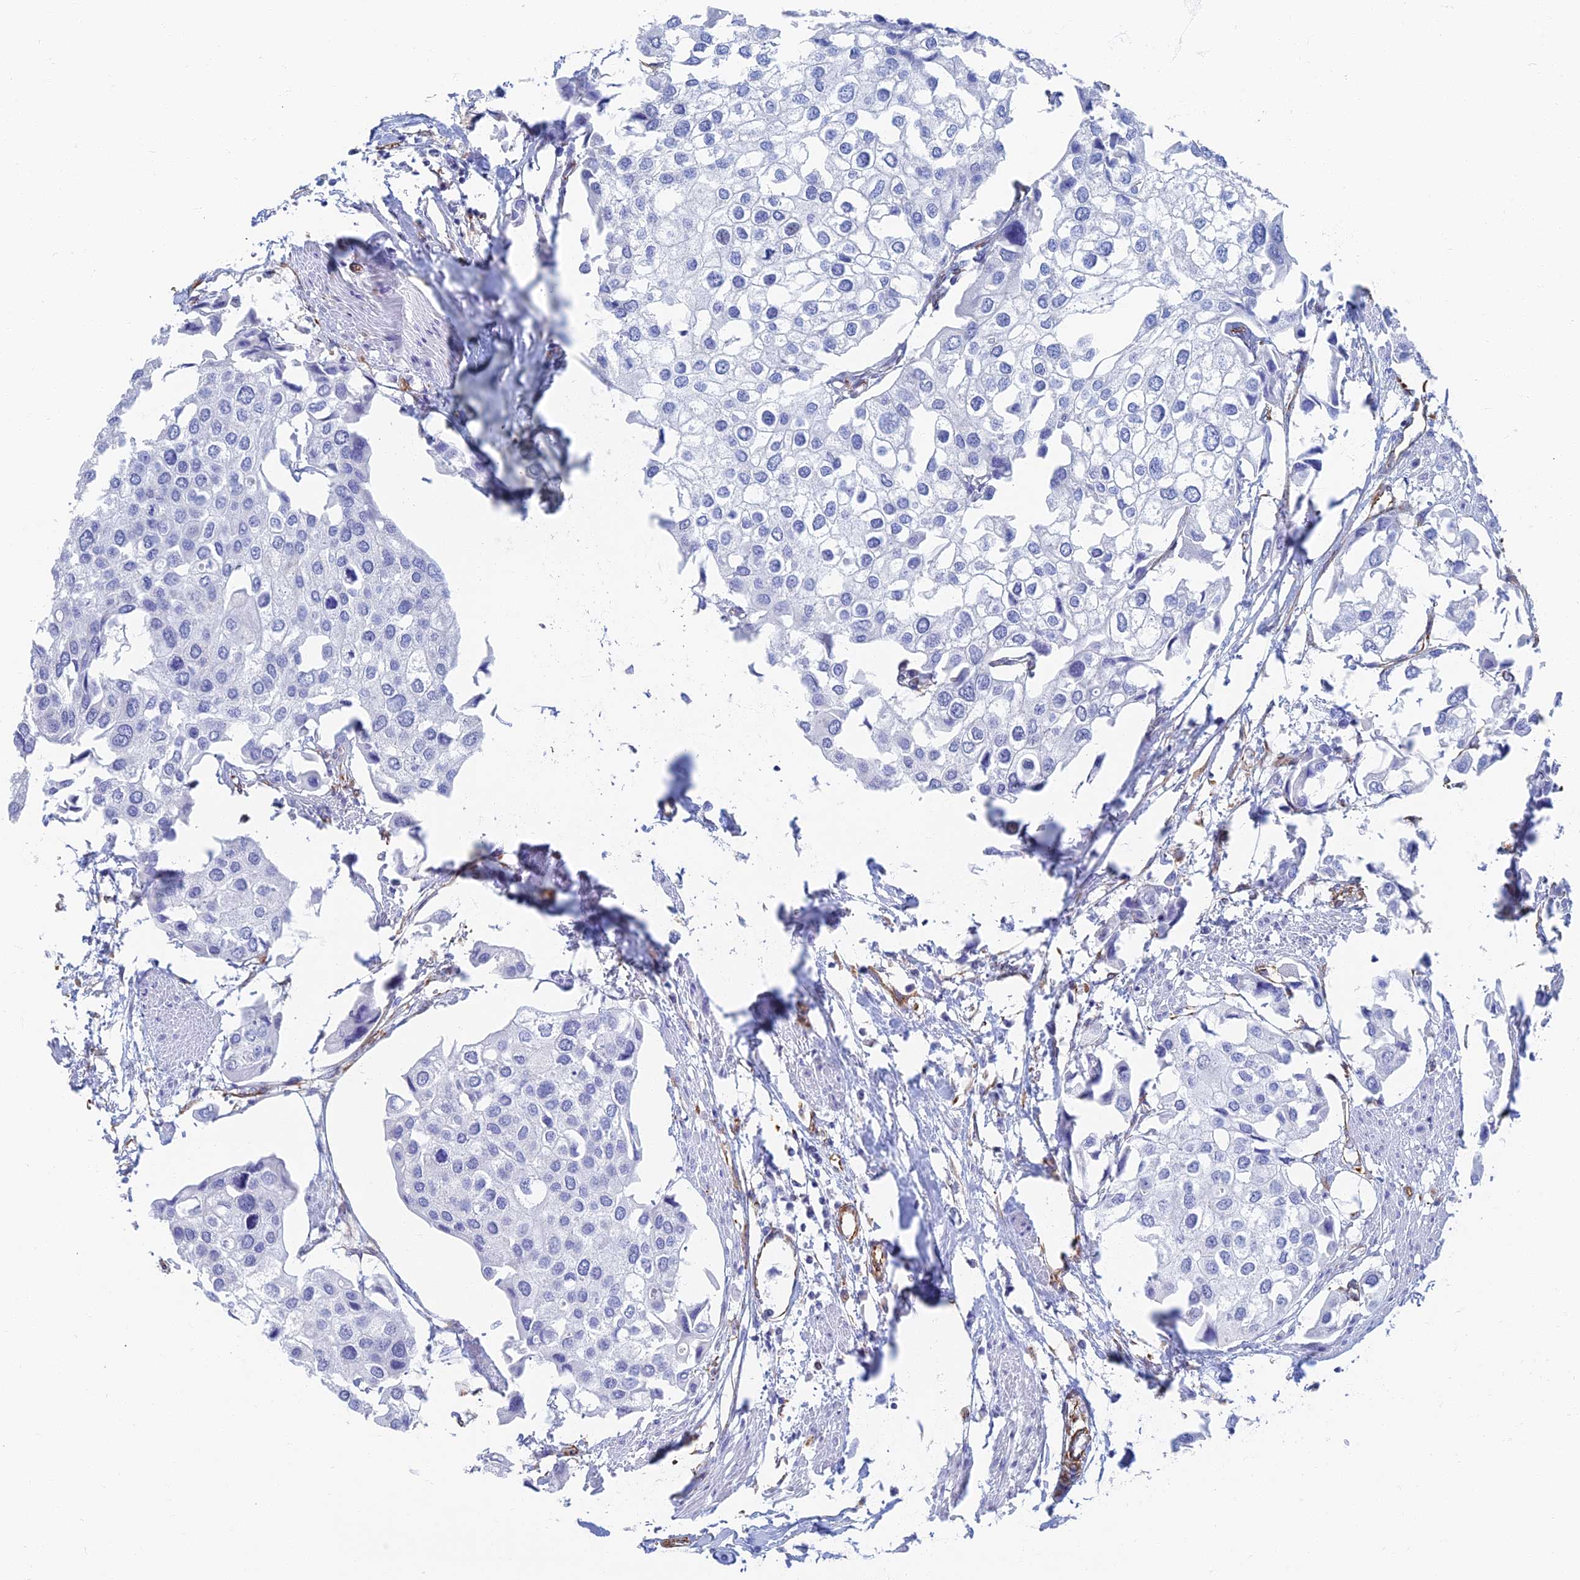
{"staining": {"intensity": "negative", "quantity": "none", "location": "none"}, "tissue": "urothelial cancer", "cell_type": "Tumor cells", "image_type": "cancer", "snomed": [{"axis": "morphology", "description": "Urothelial carcinoma, High grade"}, {"axis": "topography", "description": "Urinary bladder"}], "caption": "IHC photomicrograph of neoplastic tissue: human high-grade urothelial carcinoma stained with DAB exhibits no significant protein staining in tumor cells.", "gene": "RMC1", "patient": {"sex": "male", "age": 64}}